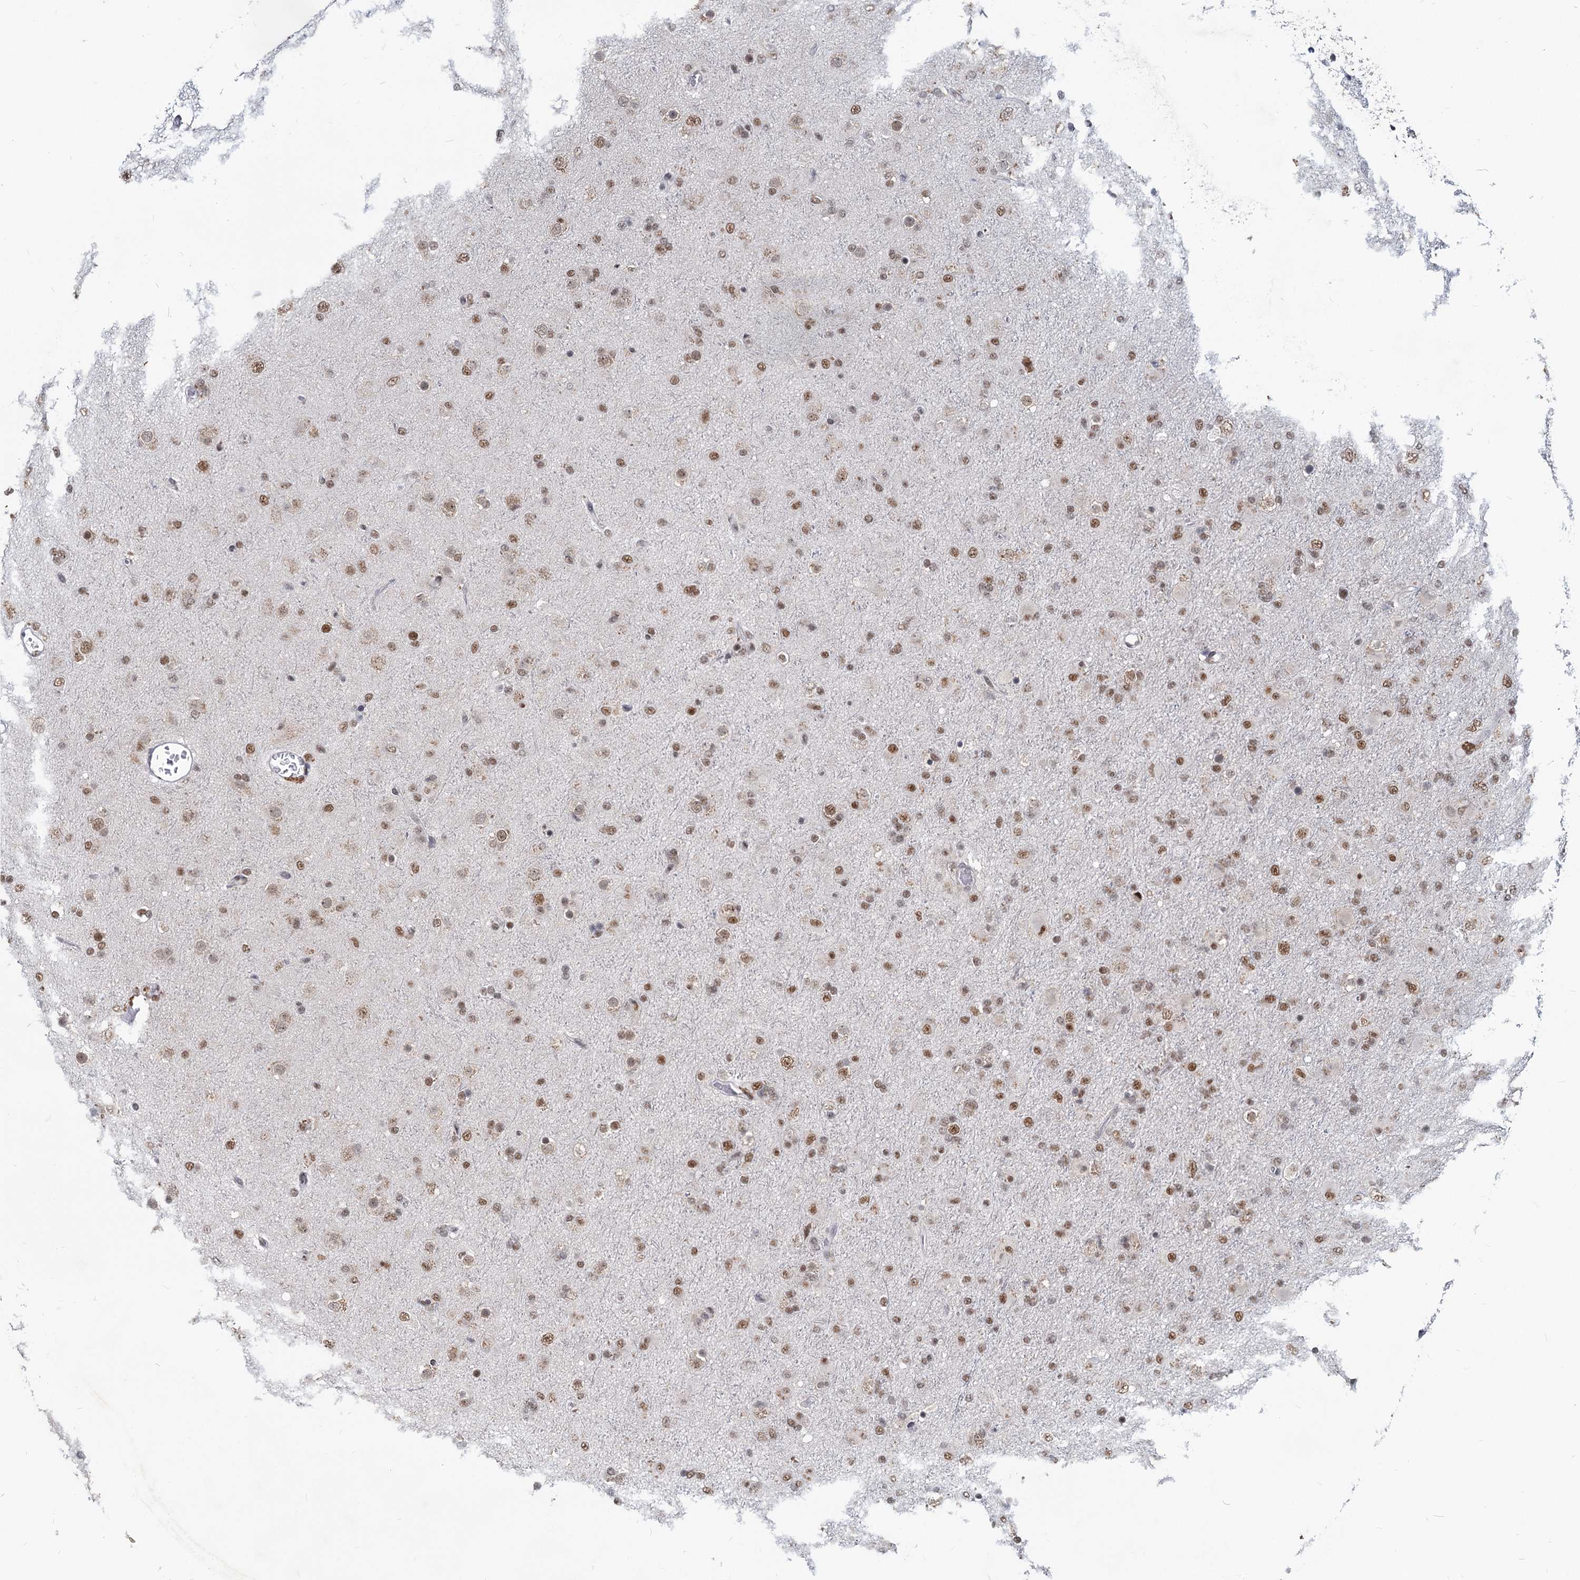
{"staining": {"intensity": "moderate", "quantity": ">75%", "location": "nuclear"}, "tissue": "glioma", "cell_type": "Tumor cells", "image_type": "cancer", "snomed": [{"axis": "morphology", "description": "Glioma, malignant, Low grade"}, {"axis": "topography", "description": "Brain"}], "caption": "This micrograph reveals immunohistochemistry staining of malignant glioma (low-grade), with medium moderate nuclear staining in about >75% of tumor cells.", "gene": "METTL14", "patient": {"sex": "male", "age": 65}}